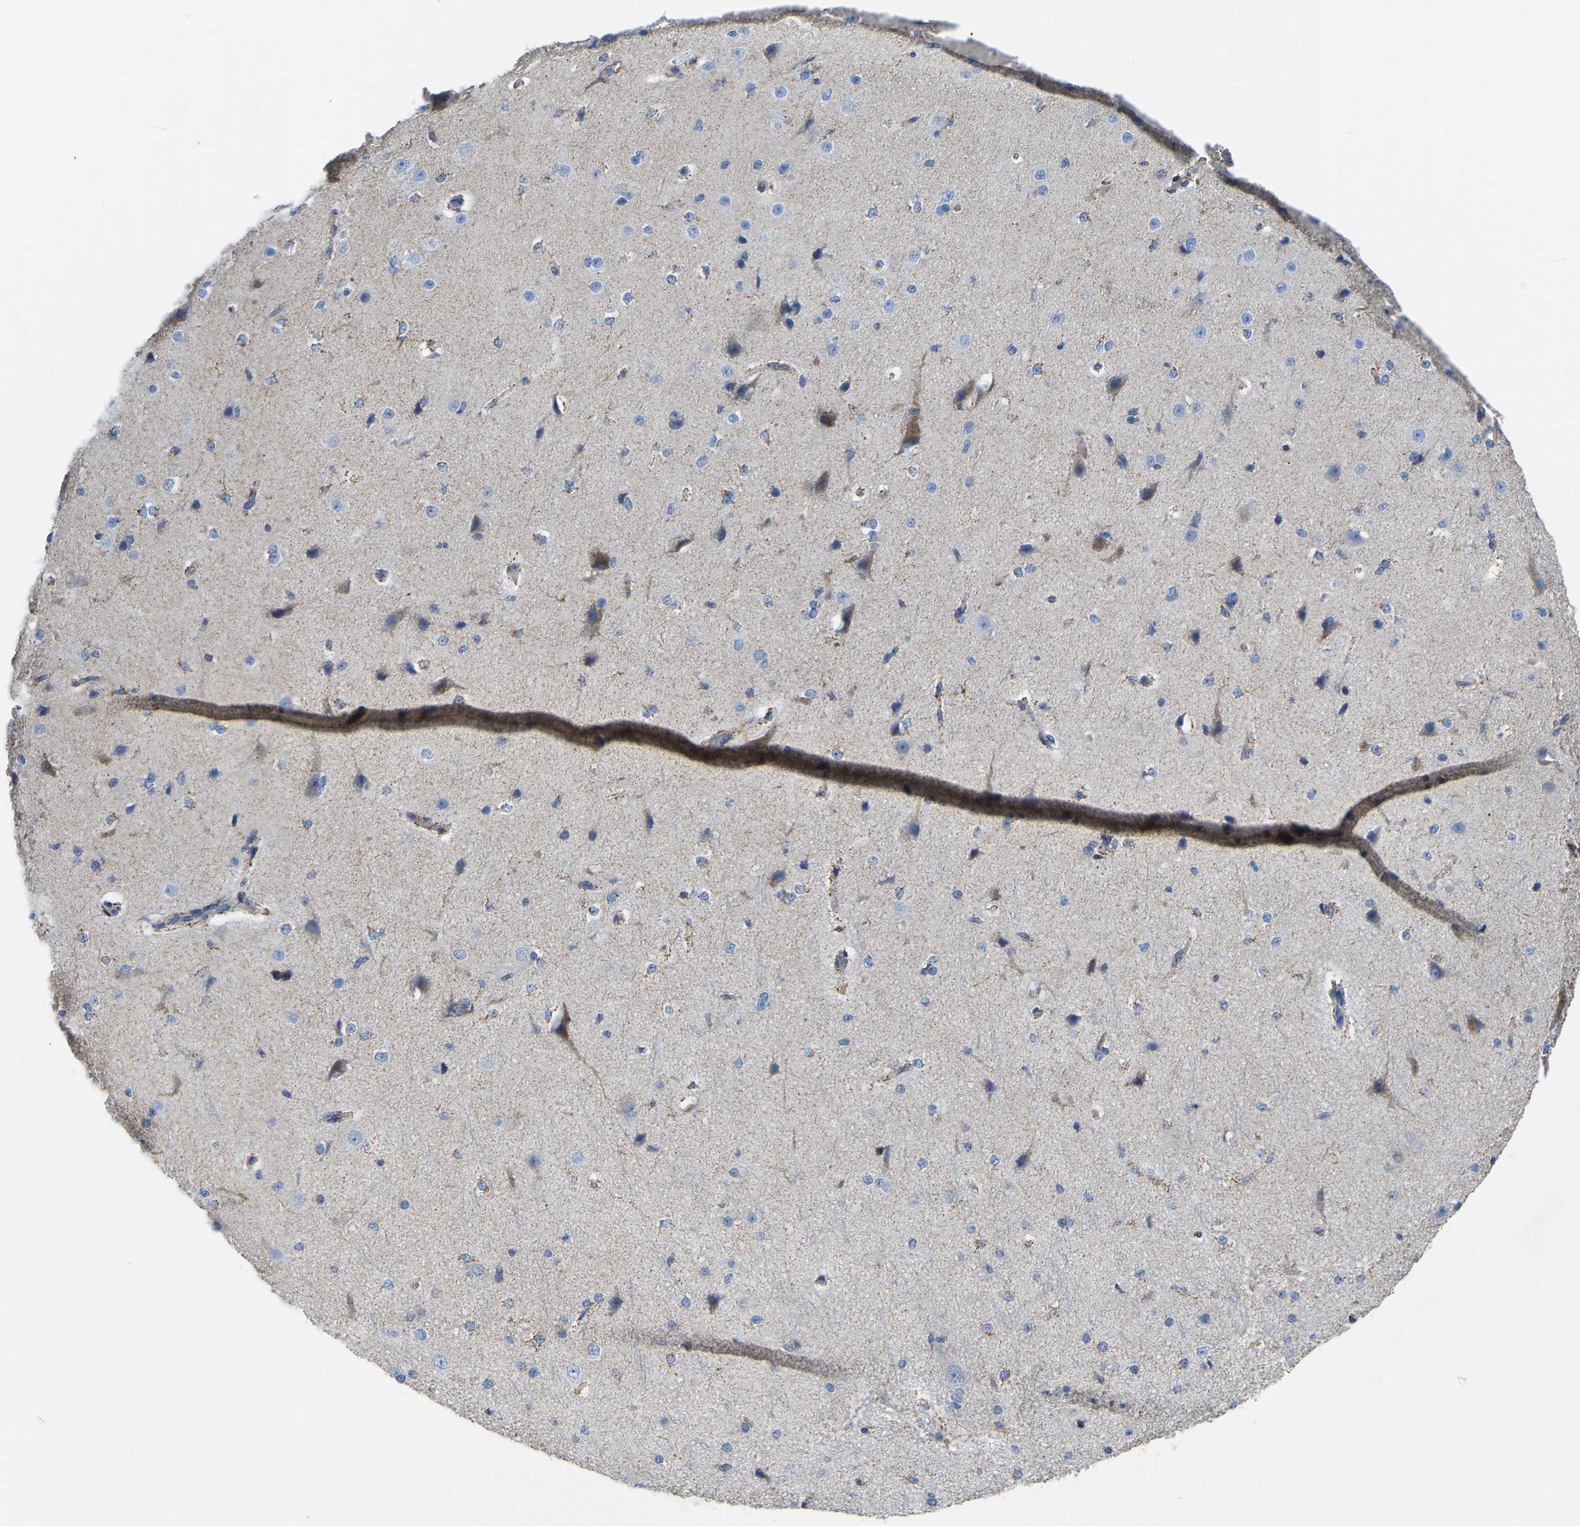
{"staining": {"intensity": "weak", "quantity": "25%-75%", "location": "cytoplasmic/membranous"}, "tissue": "cerebral cortex", "cell_type": "Endothelial cells", "image_type": "normal", "snomed": [{"axis": "morphology", "description": "Normal tissue, NOS"}, {"axis": "morphology", "description": "Developmental malformation"}, {"axis": "topography", "description": "Cerebral cortex"}], "caption": "IHC histopathology image of benign human cerebral cortex stained for a protein (brown), which shows low levels of weak cytoplasmic/membranous positivity in about 25%-75% of endothelial cells.", "gene": "ETFA", "patient": {"sex": "female", "age": 30}}